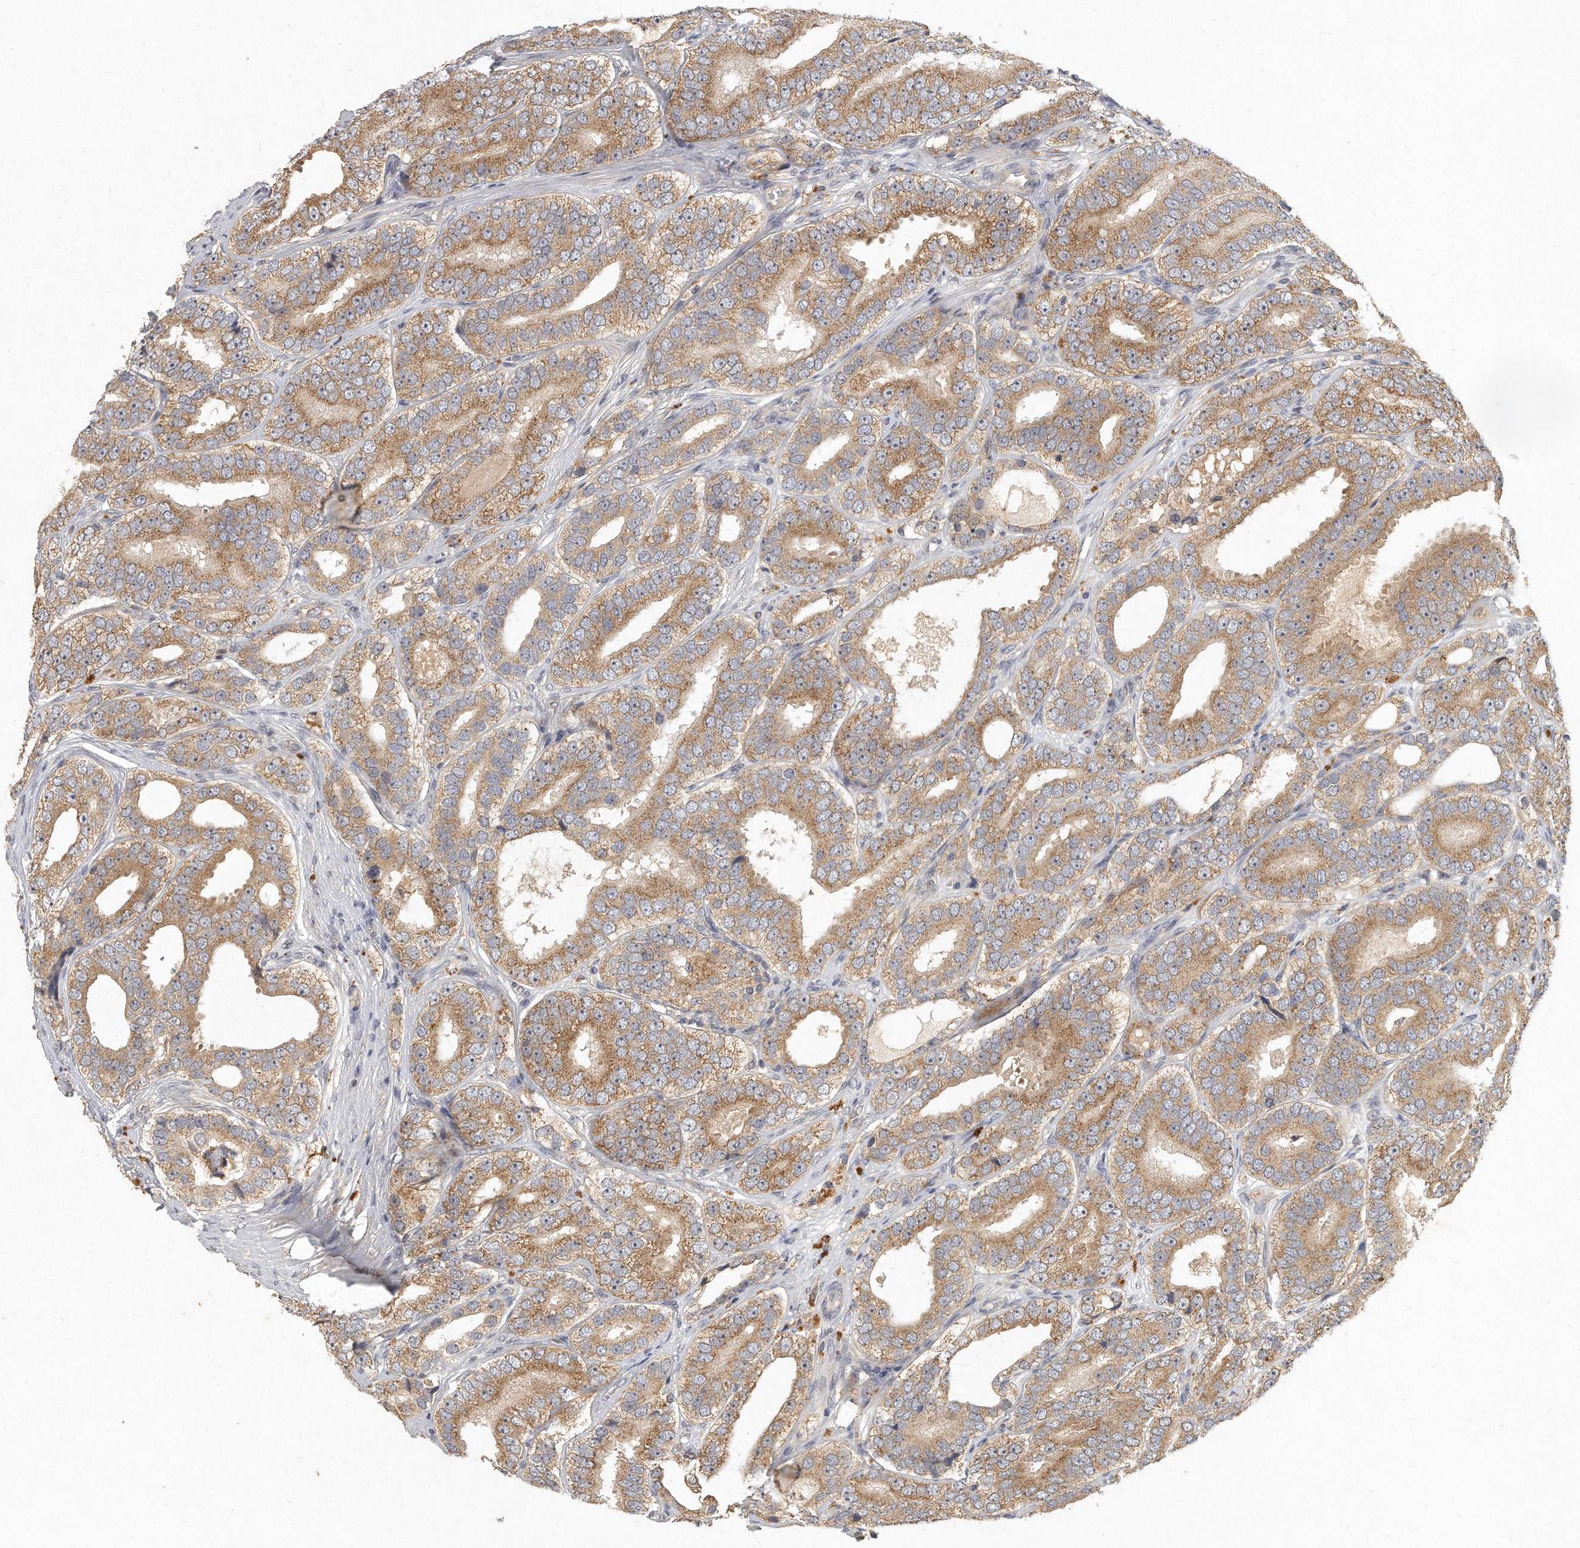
{"staining": {"intensity": "moderate", "quantity": ">75%", "location": "cytoplasmic/membranous"}, "tissue": "prostate cancer", "cell_type": "Tumor cells", "image_type": "cancer", "snomed": [{"axis": "morphology", "description": "Adenocarcinoma, High grade"}, {"axis": "topography", "description": "Prostate"}], "caption": "Prostate cancer stained with a brown dye shows moderate cytoplasmic/membranous positive staining in about >75% of tumor cells.", "gene": "LGALS8", "patient": {"sex": "male", "age": 56}}